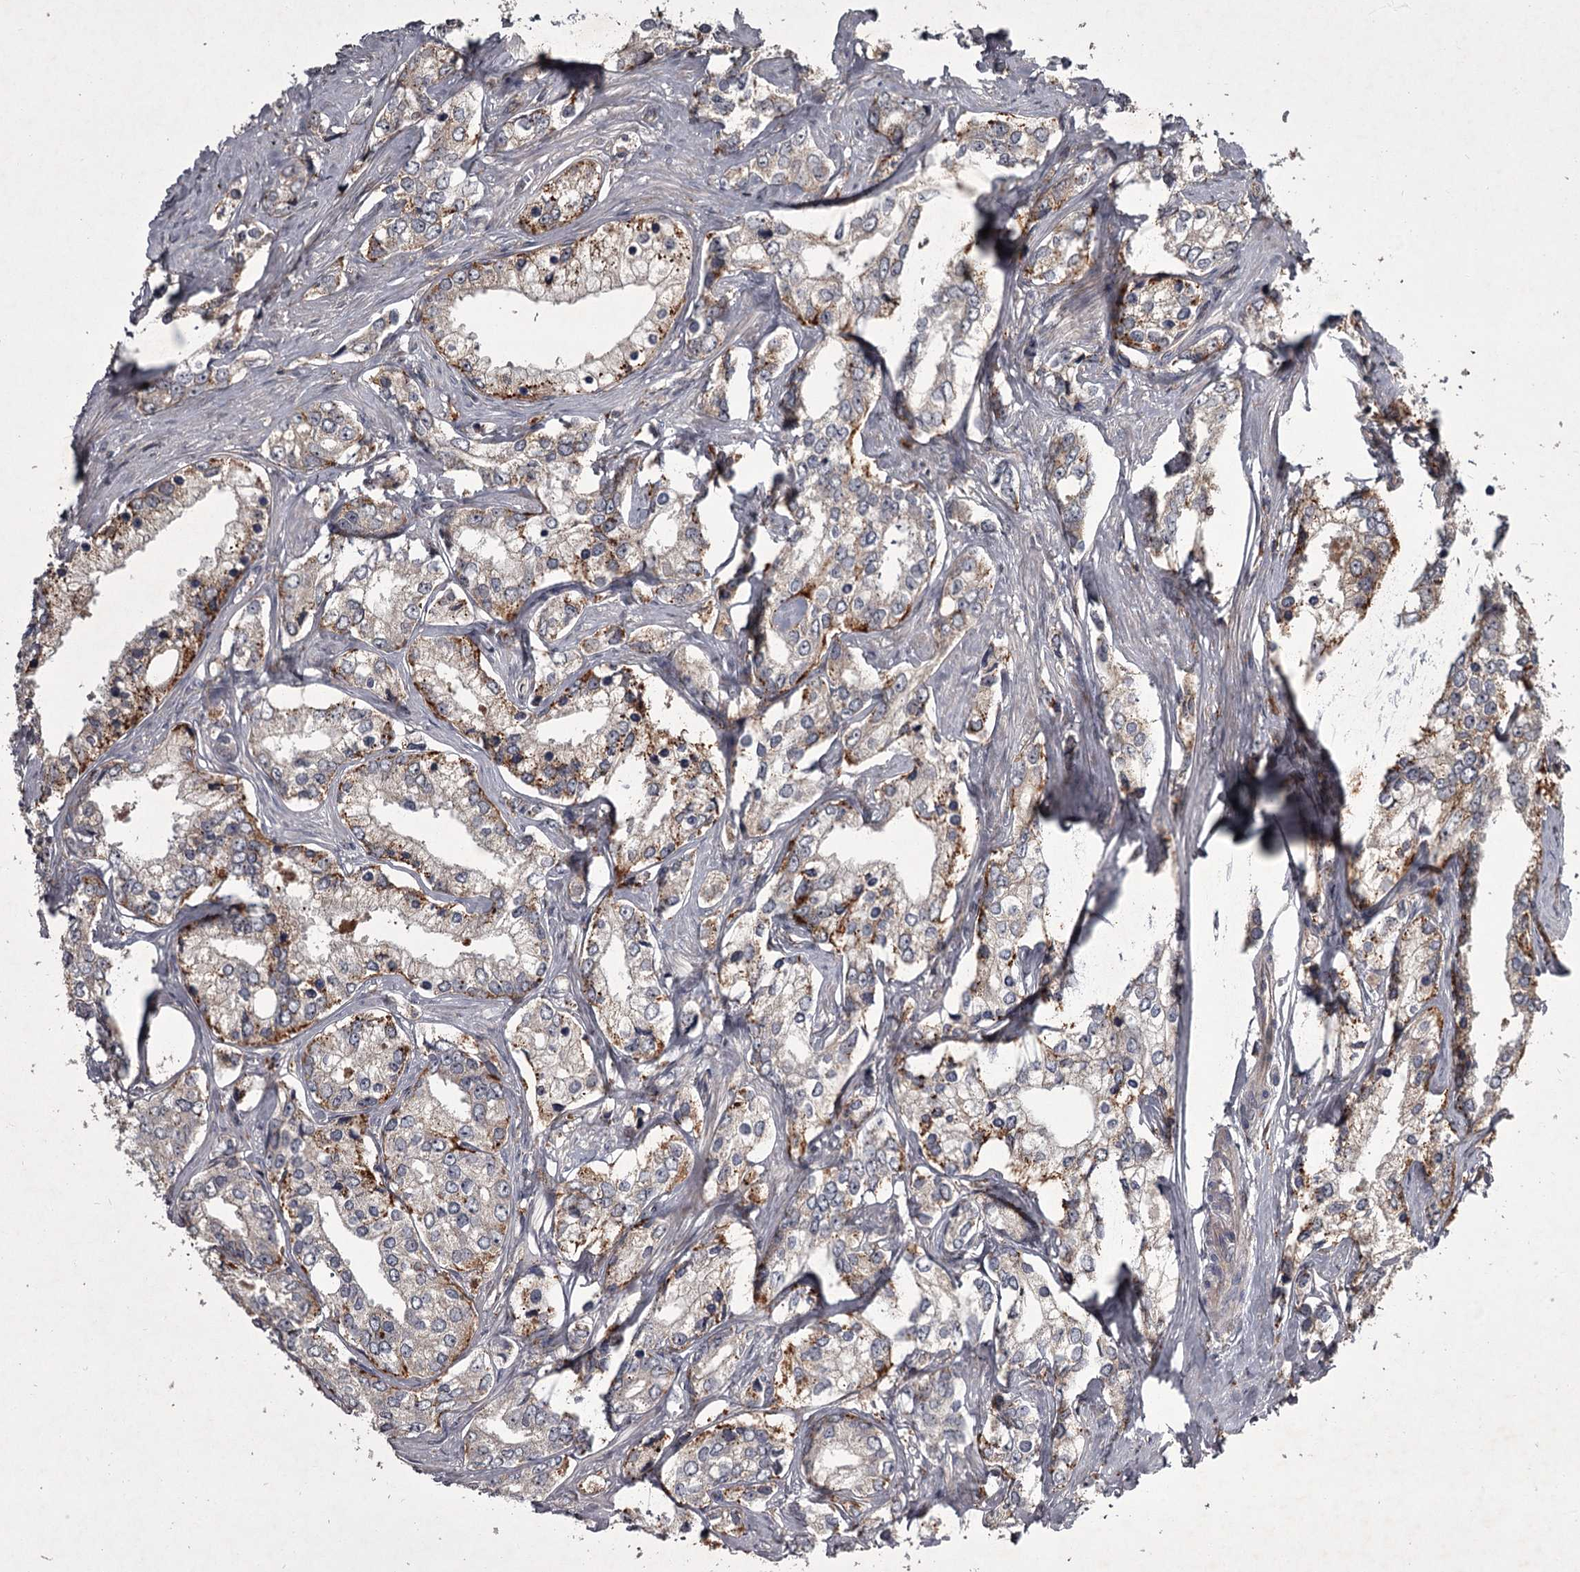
{"staining": {"intensity": "moderate", "quantity": "<25%", "location": "cytoplasmic/membranous"}, "tissue": "prostate cancer", "cell_type": "Tumor cells", "image_type": "cancer", "snomed": [{"axis": "morphology", "description": "Adenocarcinoma, High grade"}, {"axis": "topography", "description": "Prostate"}], "caption": "A low amount of moderate cytoplasmic/membranous staining is seen in approximately <25% of tumor cells in adenocarcinoma (high-grade) (prostate) tissue. (DAB (3,3'-diaminobenzidine) IHC, brown staining for protein, blue staining for nuclei).", "gene": "UNC93B1", "patient": {"sex": "male", "age": 66}}